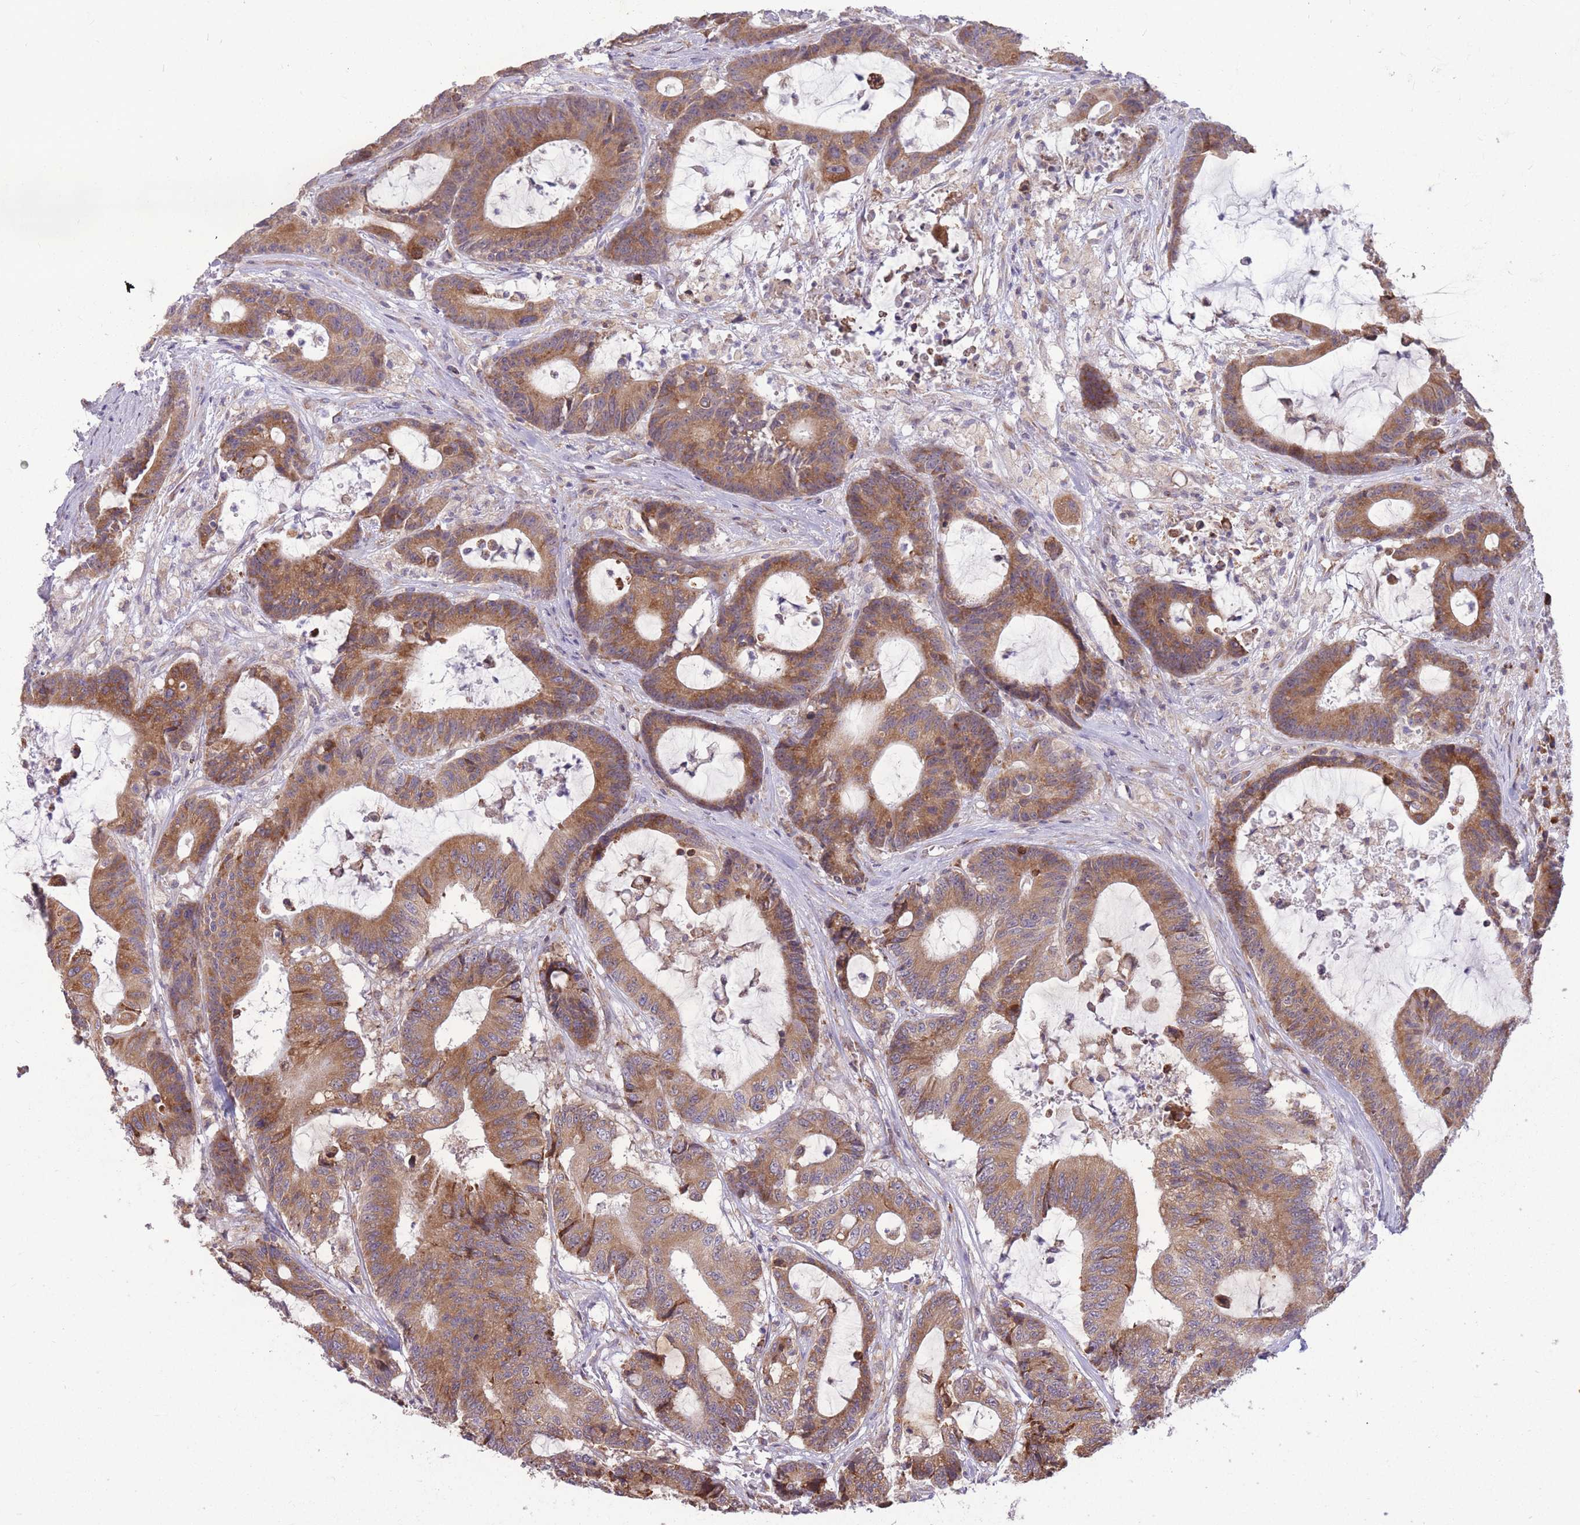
{"staining": {"intensity": "moderate", "quantity": ">75%", "location": "cytoplasmic/membranous"}, "tissue": "colorectal cancer", "cell_type": "Tumor cells", "image_type": "cancer", "snomed": [{"axis": "morphology", "description": "Adenocarcinoma, NOS"}, {"axis": "topography", "description": "Colon"}], "caption": "A brown stain labels moderate cytoplasmic/membranous expression of a protein in adenocarcinoma (colorectal) tumor cells.", "gene": "TRAPPC5", "patient": {"sex": "female", "age": 84}}